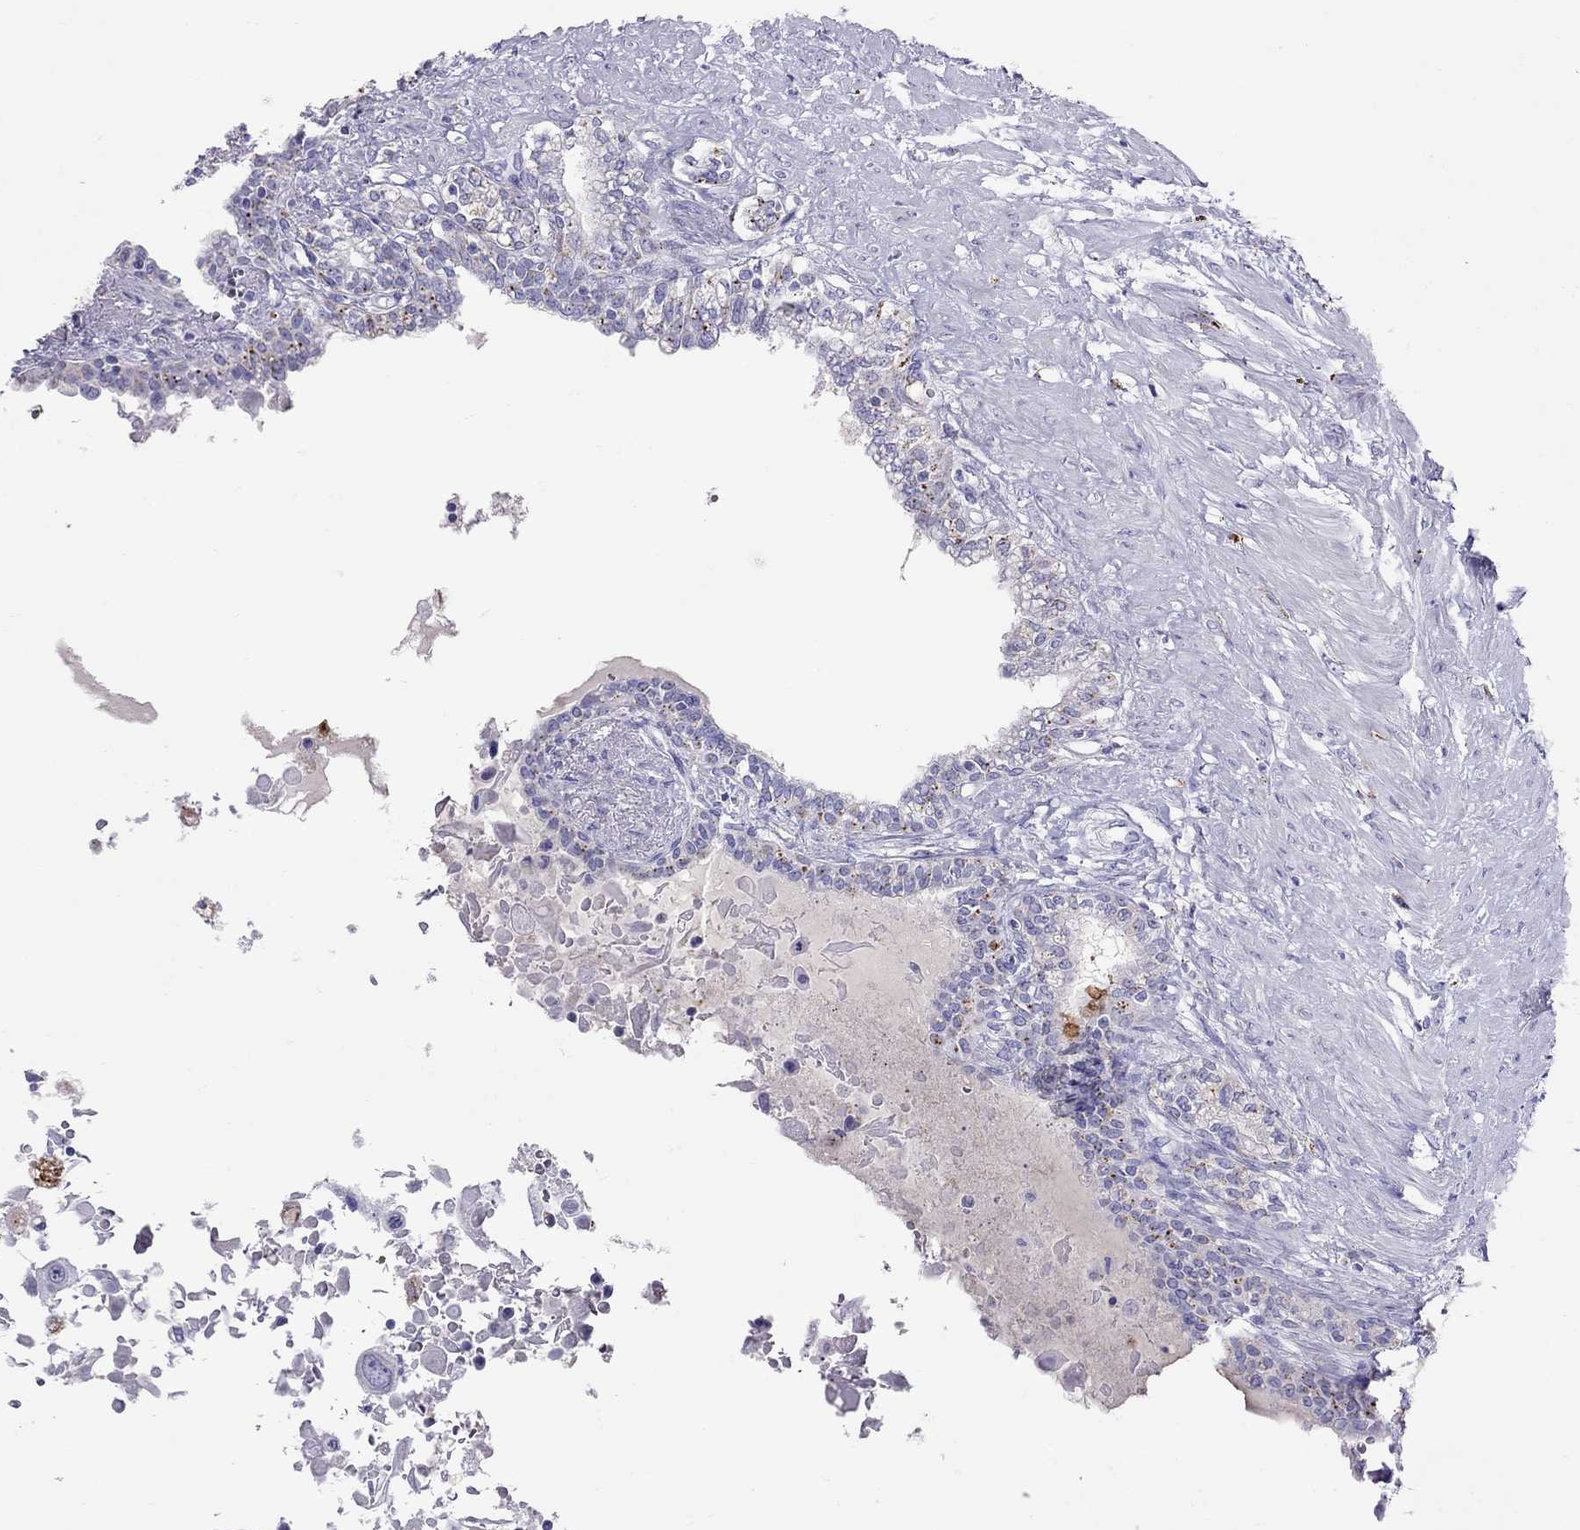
{"staining": {"intensity": "moderate", "quantity": "25%-75%", "location": "cytoplasmic/membranous"}, "tissue": "seminal vesicle", "cell_type": "Glandular cells", "image_type": "normal", "snomed": [{"axis": "morphology", "description": "Normal tissue, NOS"}, {"axis": "morphology", "description": "Urothelial carcinoma, NOS"}, {"axis": "topography", "description": "Urinary bladder"}, {"axis": "topography", "description": "Seminal veicle"}], "caption": "This micrograph reveals immunohistochemistry (IHC) staining of benign seminal vesicle, with medium moderate cytoplasmic/membranous staining in about 25%-75% of glandular cells.", "gene": "CLPSL2", "patient": {"sex": "male", "age": 76}}